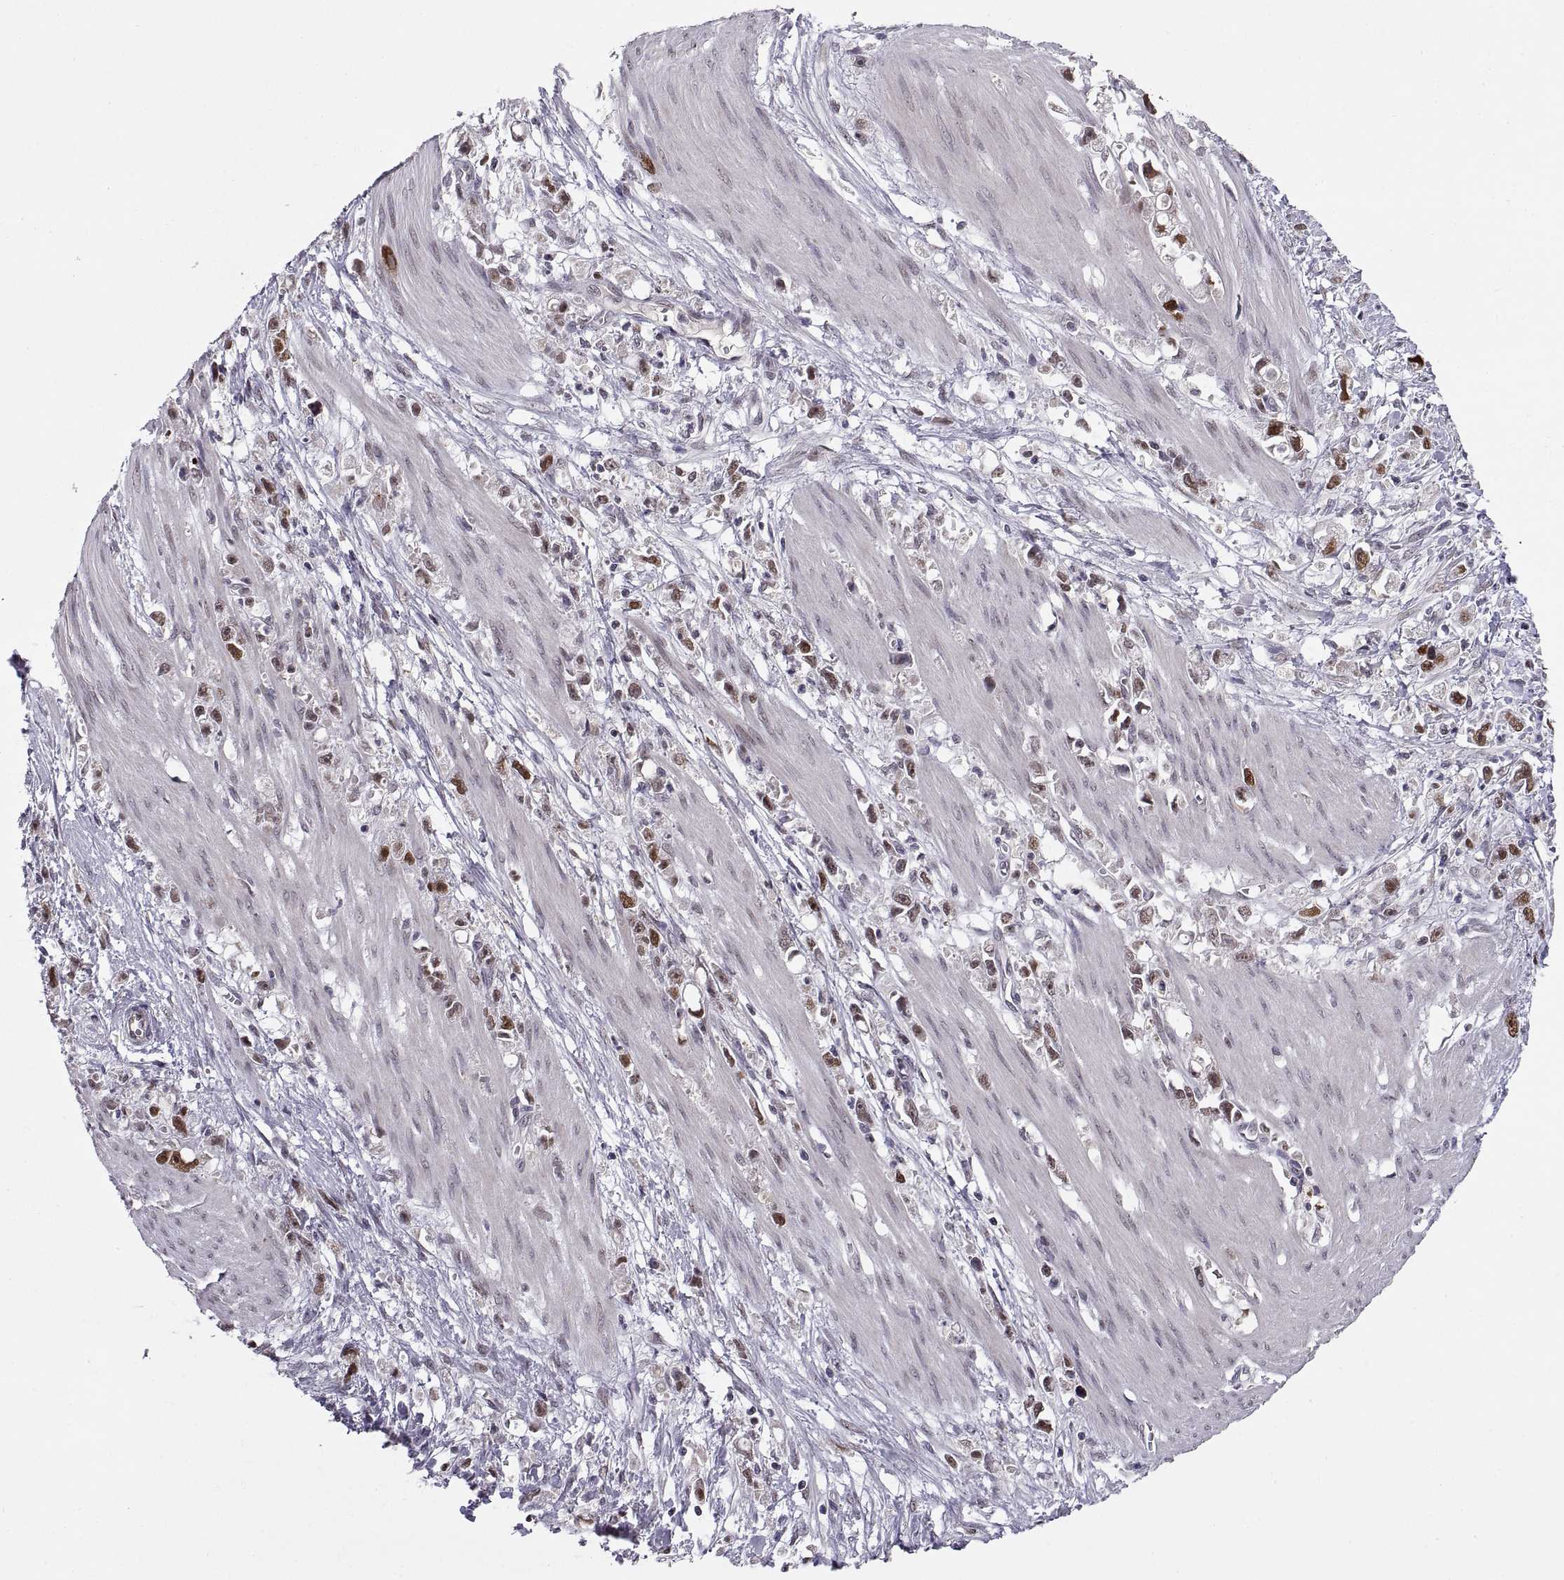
{"staining": {"intensity": "moderate", "quantity": "<25%", "location": "nuclear"}, "tissue": "stomach cancer", "cell_type": "Tumor cells", "image_type": "cancer", "snomed": [{"axis": "morphology", "description": "Adenocarcinoma, NOS"}, {"axis": "topography", "description": "Stomach"}], "caption": "Stomach cancer (adenocarcinoma) stained with a protein marker exhibits moderate staining in tumor cells.", "gene": "CHFR", "patient": {"sex": "female", "age": 59}}